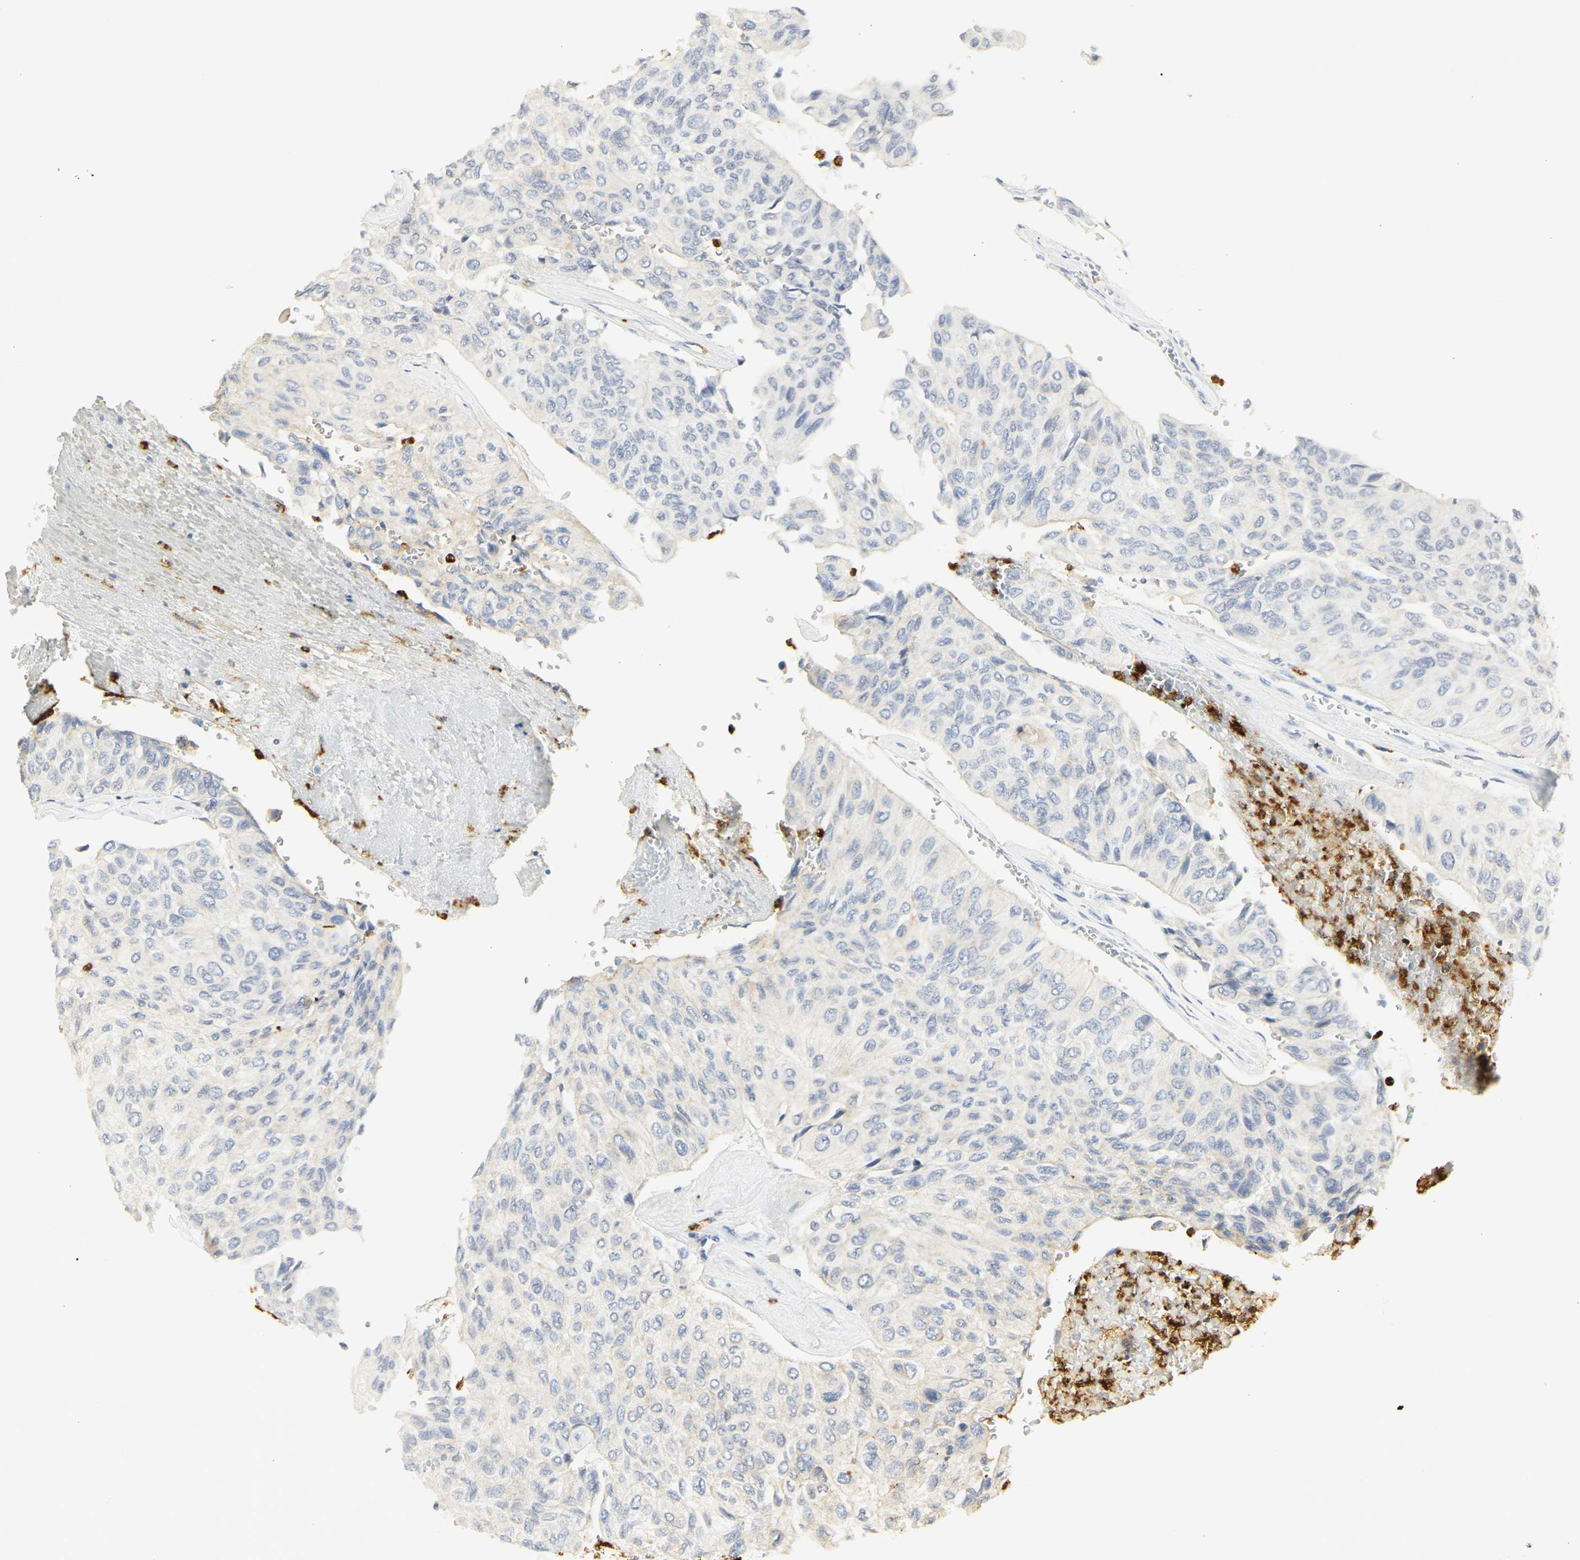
{"staining": {"intensity": "negative", "quantity": "none", "location": "none"}, "tissue": "urothelial cancer", "cell_type": "Tumor cells", "image_type": "cancer", "snomed": [{"axis": "morphology", "description": "Urothelial carcinoma, High grade"}, {"axis": "topography", "description": "Urinary bladder"}], "caption": "This is an immunohistochemistry (IHC) micrograph of human urothelial cancer. There is no positivity in tumor cells.", "gene": "CEACAM5", "patient": {"sex": "male", "age": 66}}